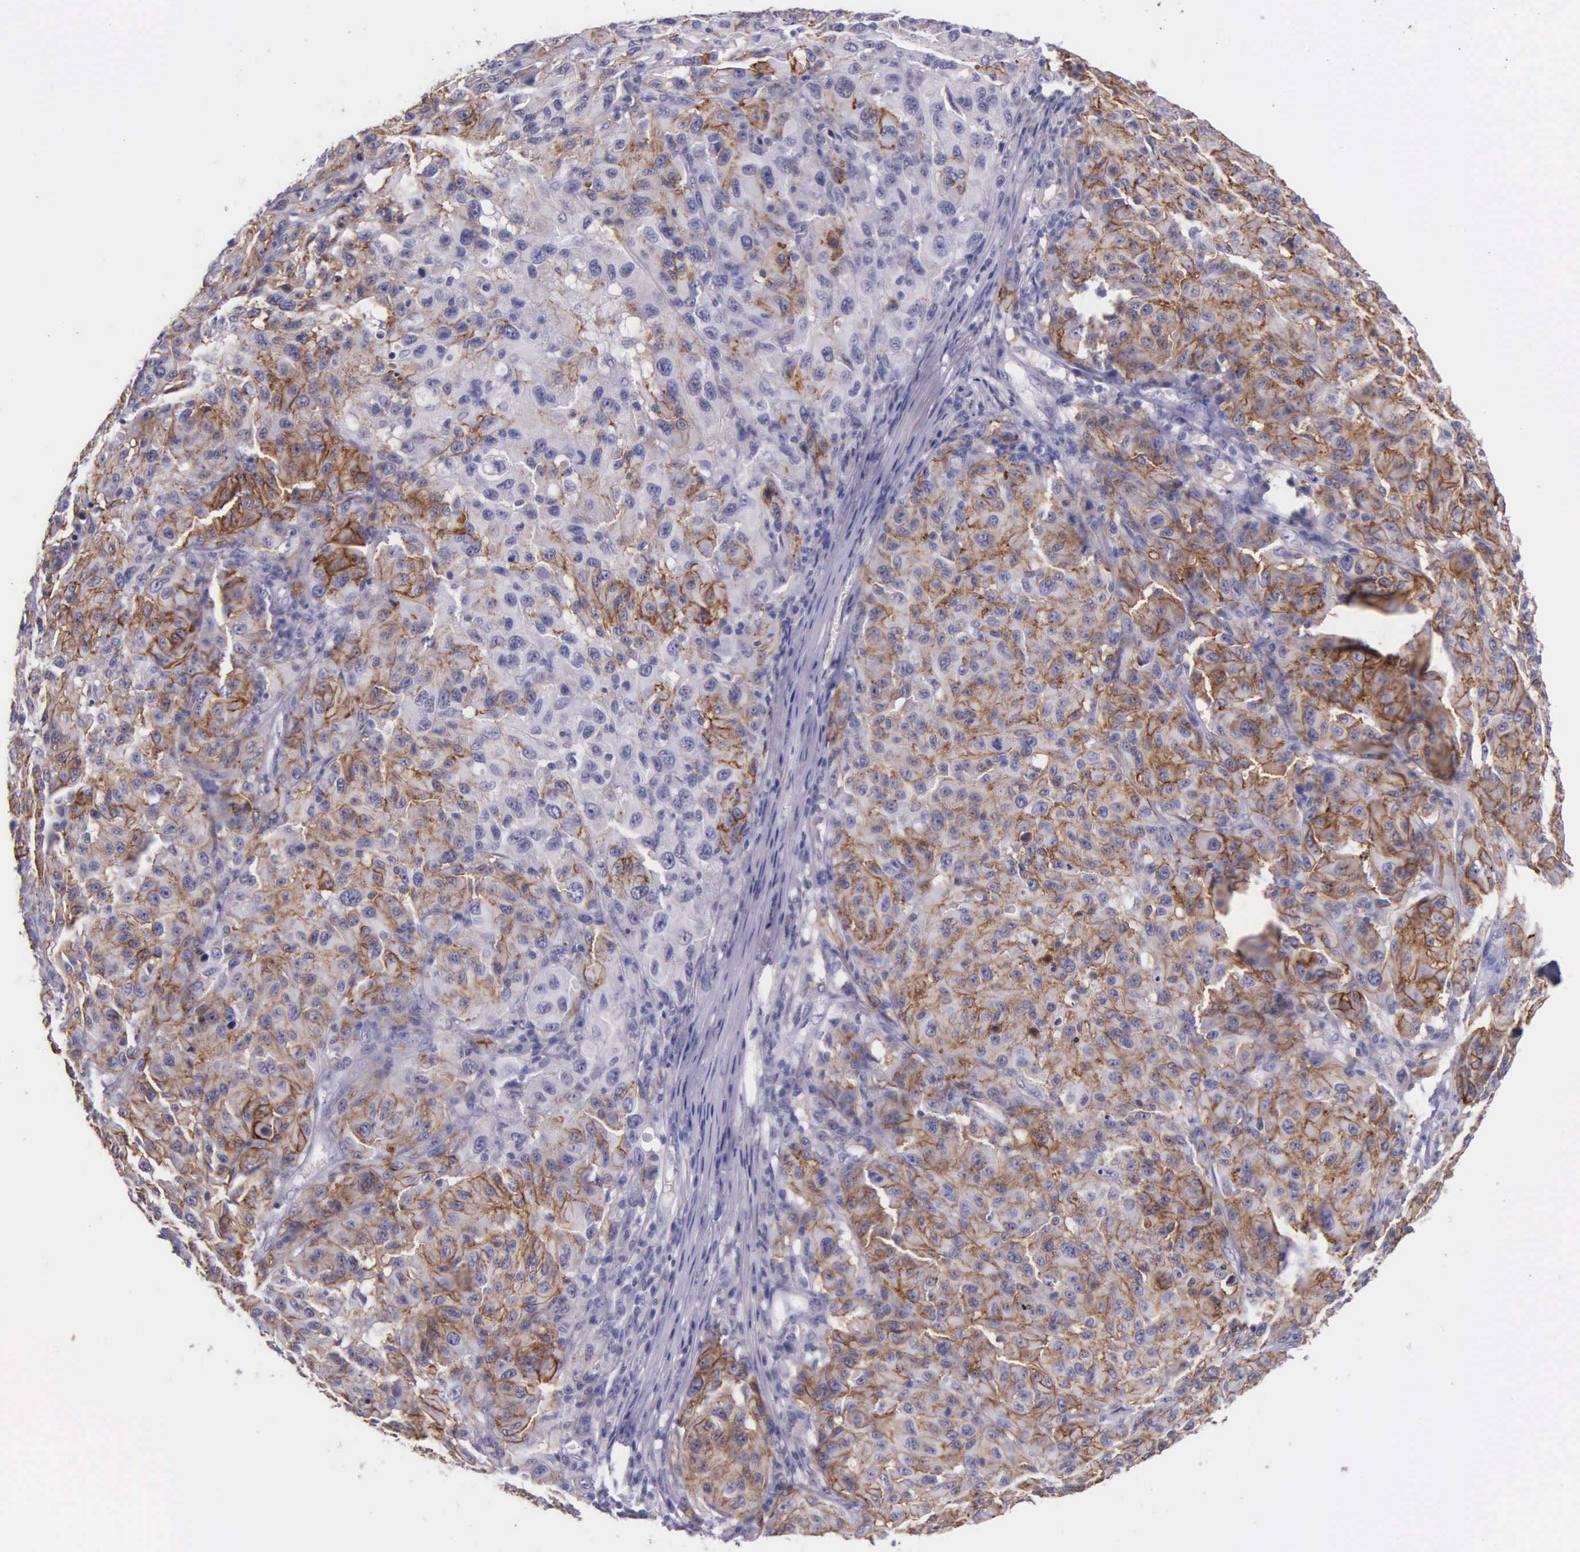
{"staining": {"intensity": "moderate", "quantity": "25%-75%", "location": "cytoplasmic/membranous"}, "tissue": "melanoma", "cell_type": "Tumor cells", "image_type": "cancer", "snomed": [{"axis": "morphology", "description": "Malignant melanoma, NOS"}, {"axis": "topography", "description": "Skin"}], "caption": "Protein expression analysis of human melanoma reveals moderate cytoplasmic/membranous staining in approximately 25%-75% of tumor cells.", "gene": "AHNAK2", "patient": {"sex": "female", "age": 77}}